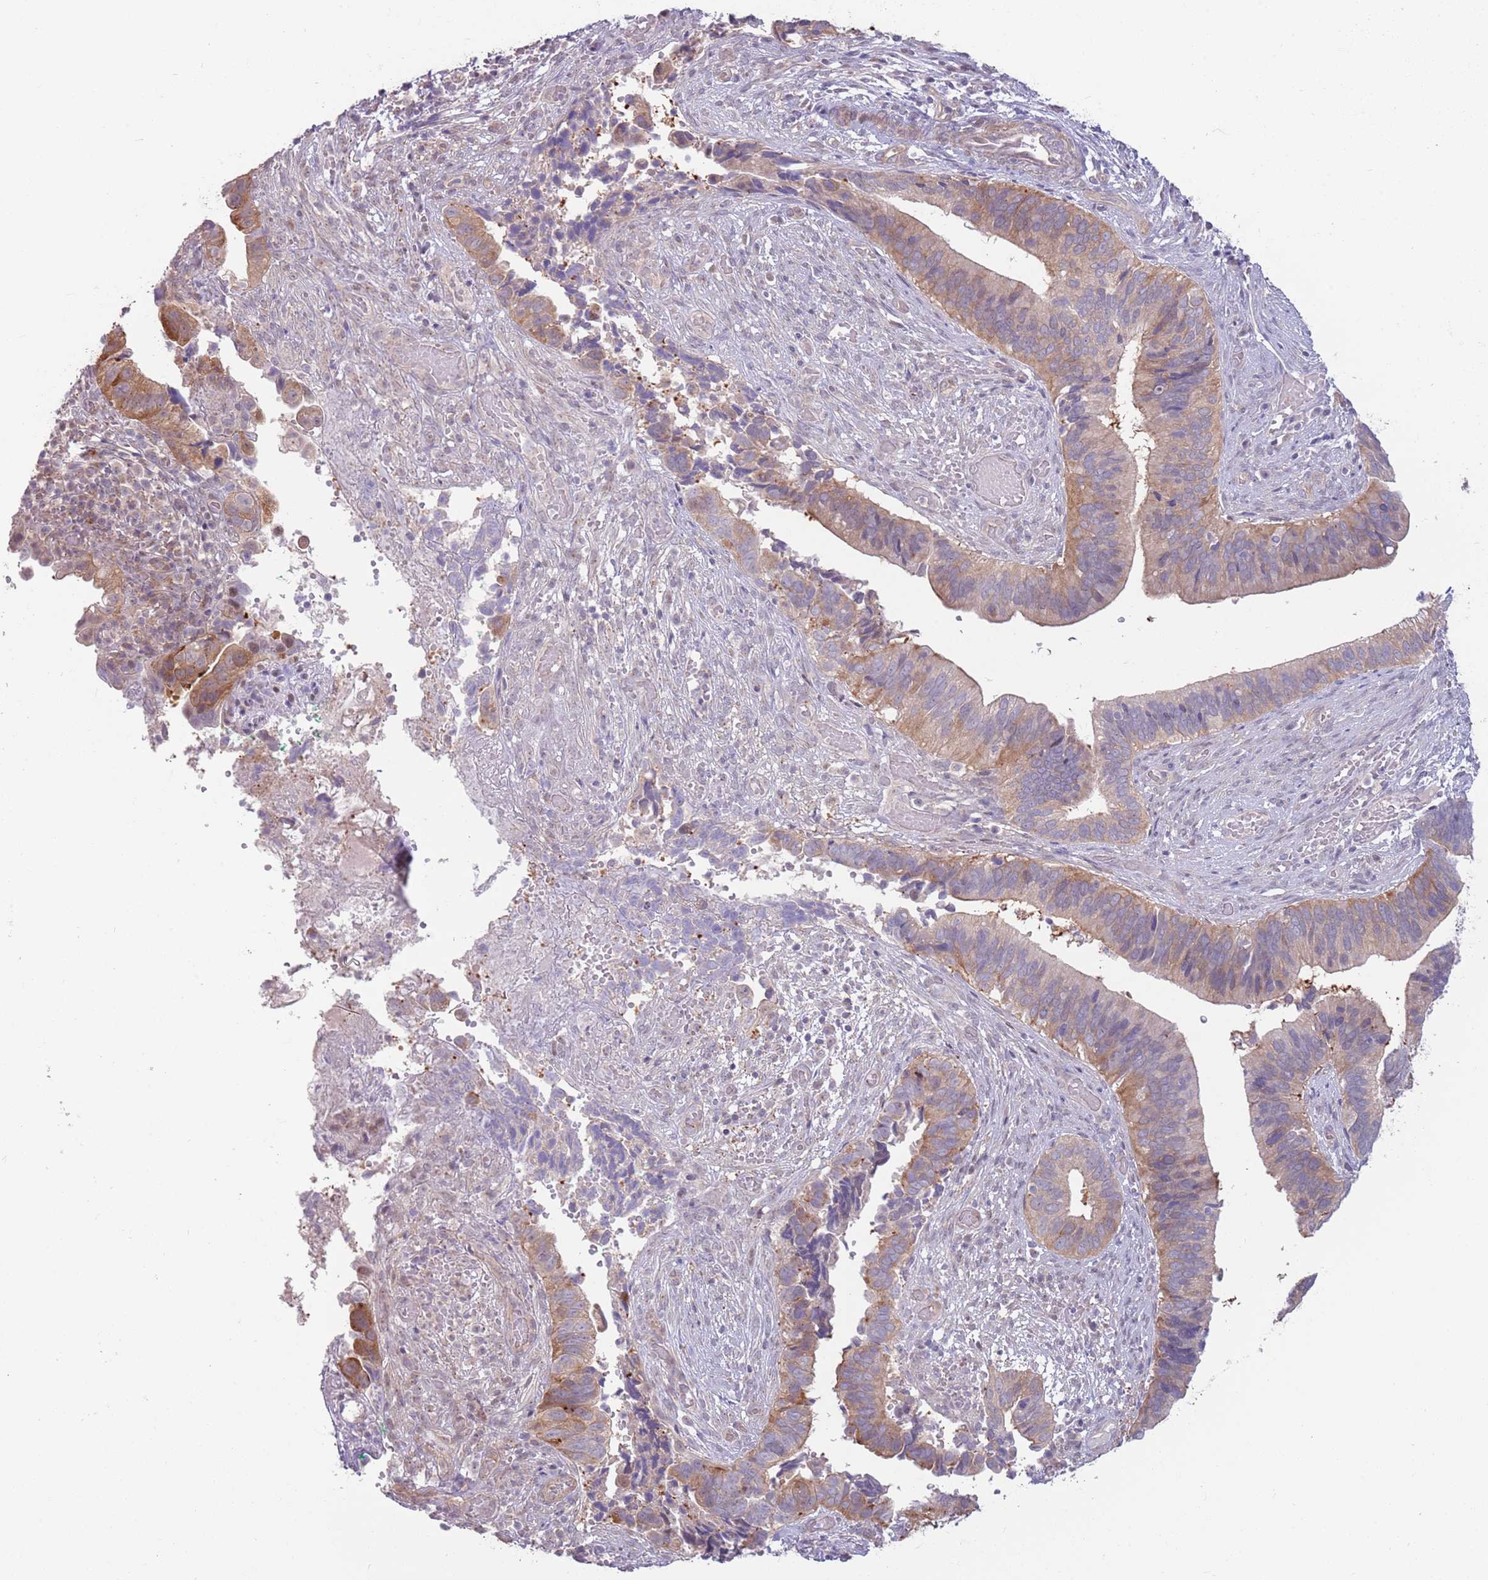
{"staining": {"intensity": "moderate", "quantity": "25%-75%", "location": "cytoplasmic/membranous"}, "tissue": "cervical cancer", "cell_type": "Tumor cells", "image_type": "cancer", "snomed": [{"axis": "morphology", "description": "Adenocarcinoma, NOS"}, {"axis": "topography", "description": "Cervix"}], "caption": "Immunohistochemical staining of cervical cancer (adenocarcinoma) reveals medium levels of moderate cytoplasmic/membranous protein expression in about 25%-75% of tumor cells.", "gene": "LDHD", "patient": {"sex": "female", "age": 42}}